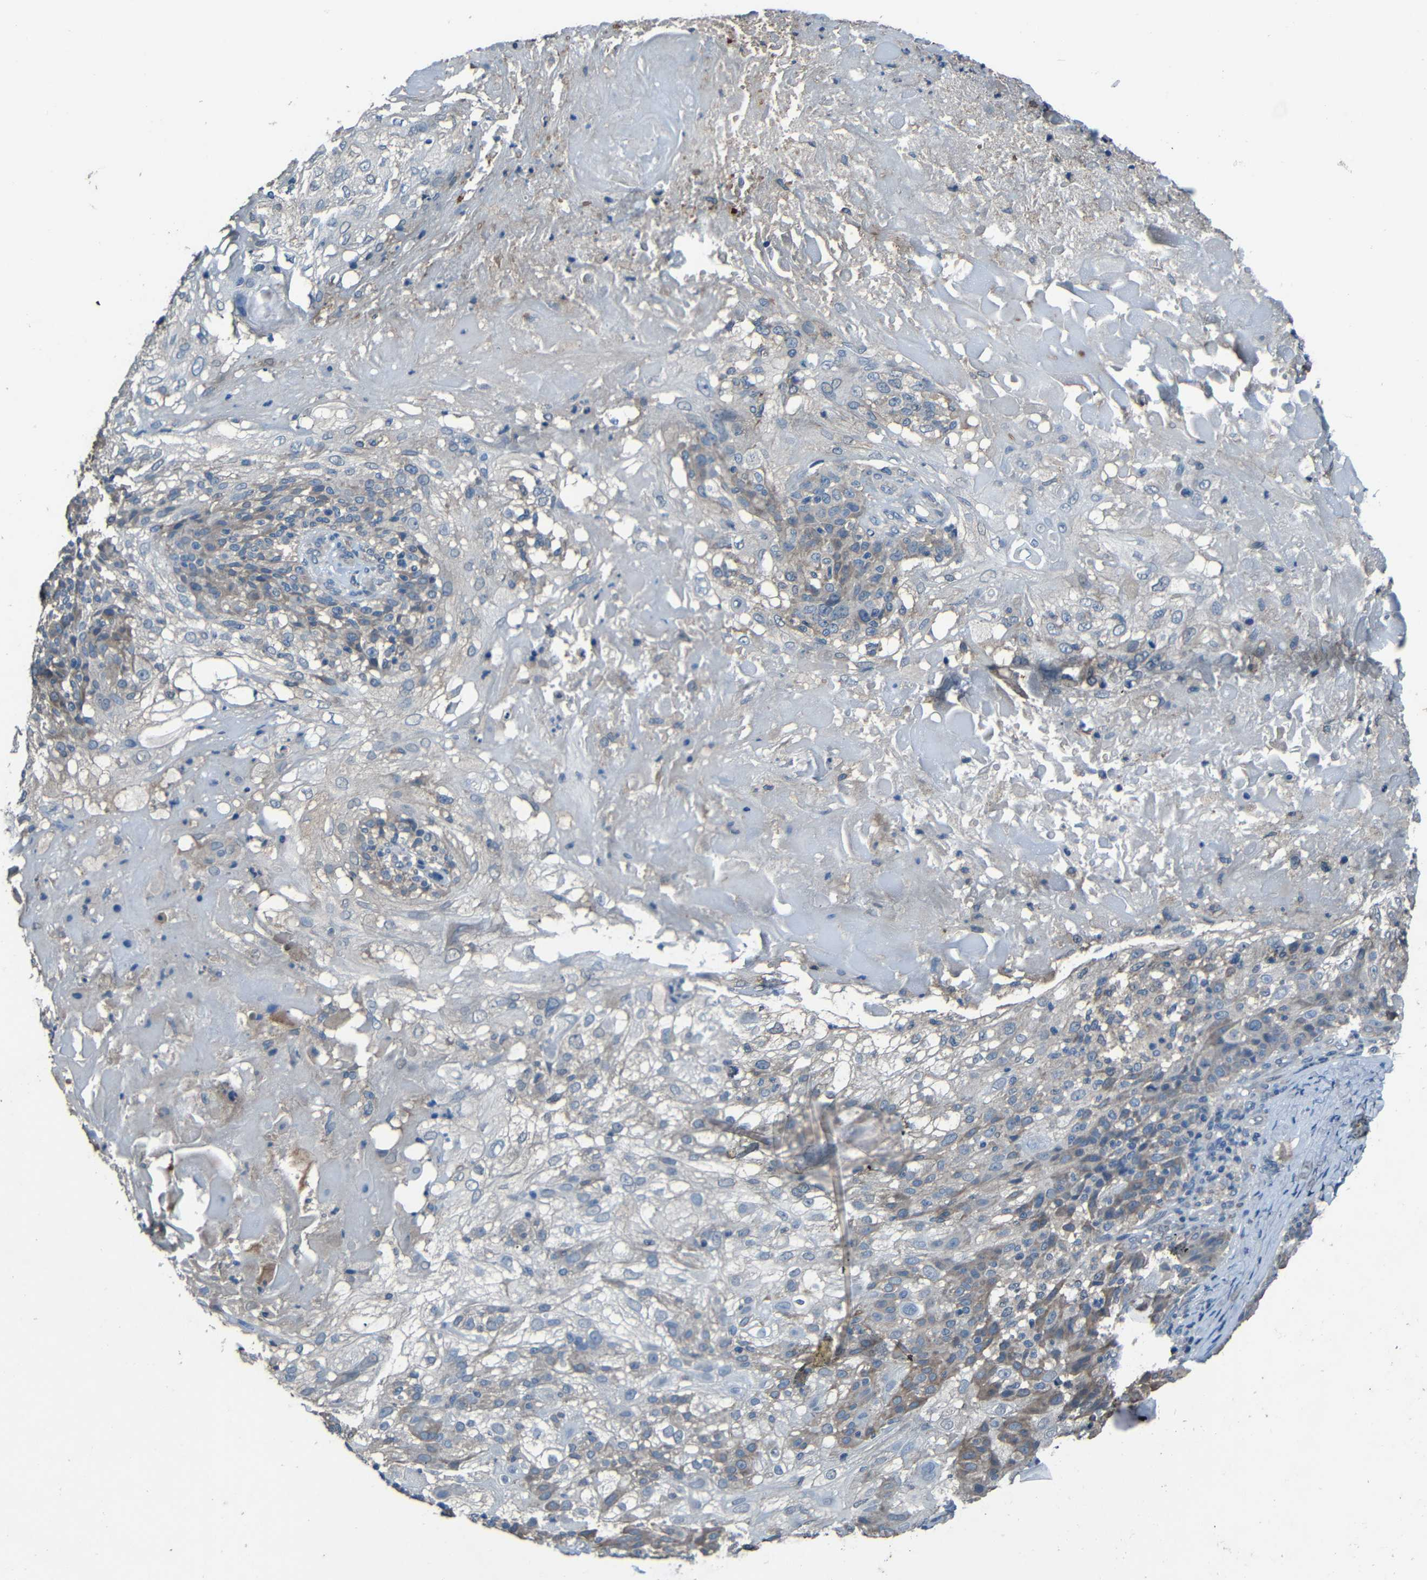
{"staining": {"intensity": "weak", "quantity": "25%-75%", "location": "cytoplasmic/membranous"}, "tissue": "skin cancer", "cell_type": "Tumor cells", "image_type": "cancer", "snomed": [{"axis": "morphology", "description": "Normal tissue, NOS"}, {"axis": "morphology", "description": "Squamous cell carcinoma, NOS"}, {"axis": "topography", "description": "Skin"}], "caption": "This micrograph reveals immunohistochemistry staining of squamous cell carcinoma (skin), with low weak cytoplasmic/membranous expression in approximately 25%-75% of tumor cells.", "gene": "SLA", "patient": {"sex": "female", "age": 83}}